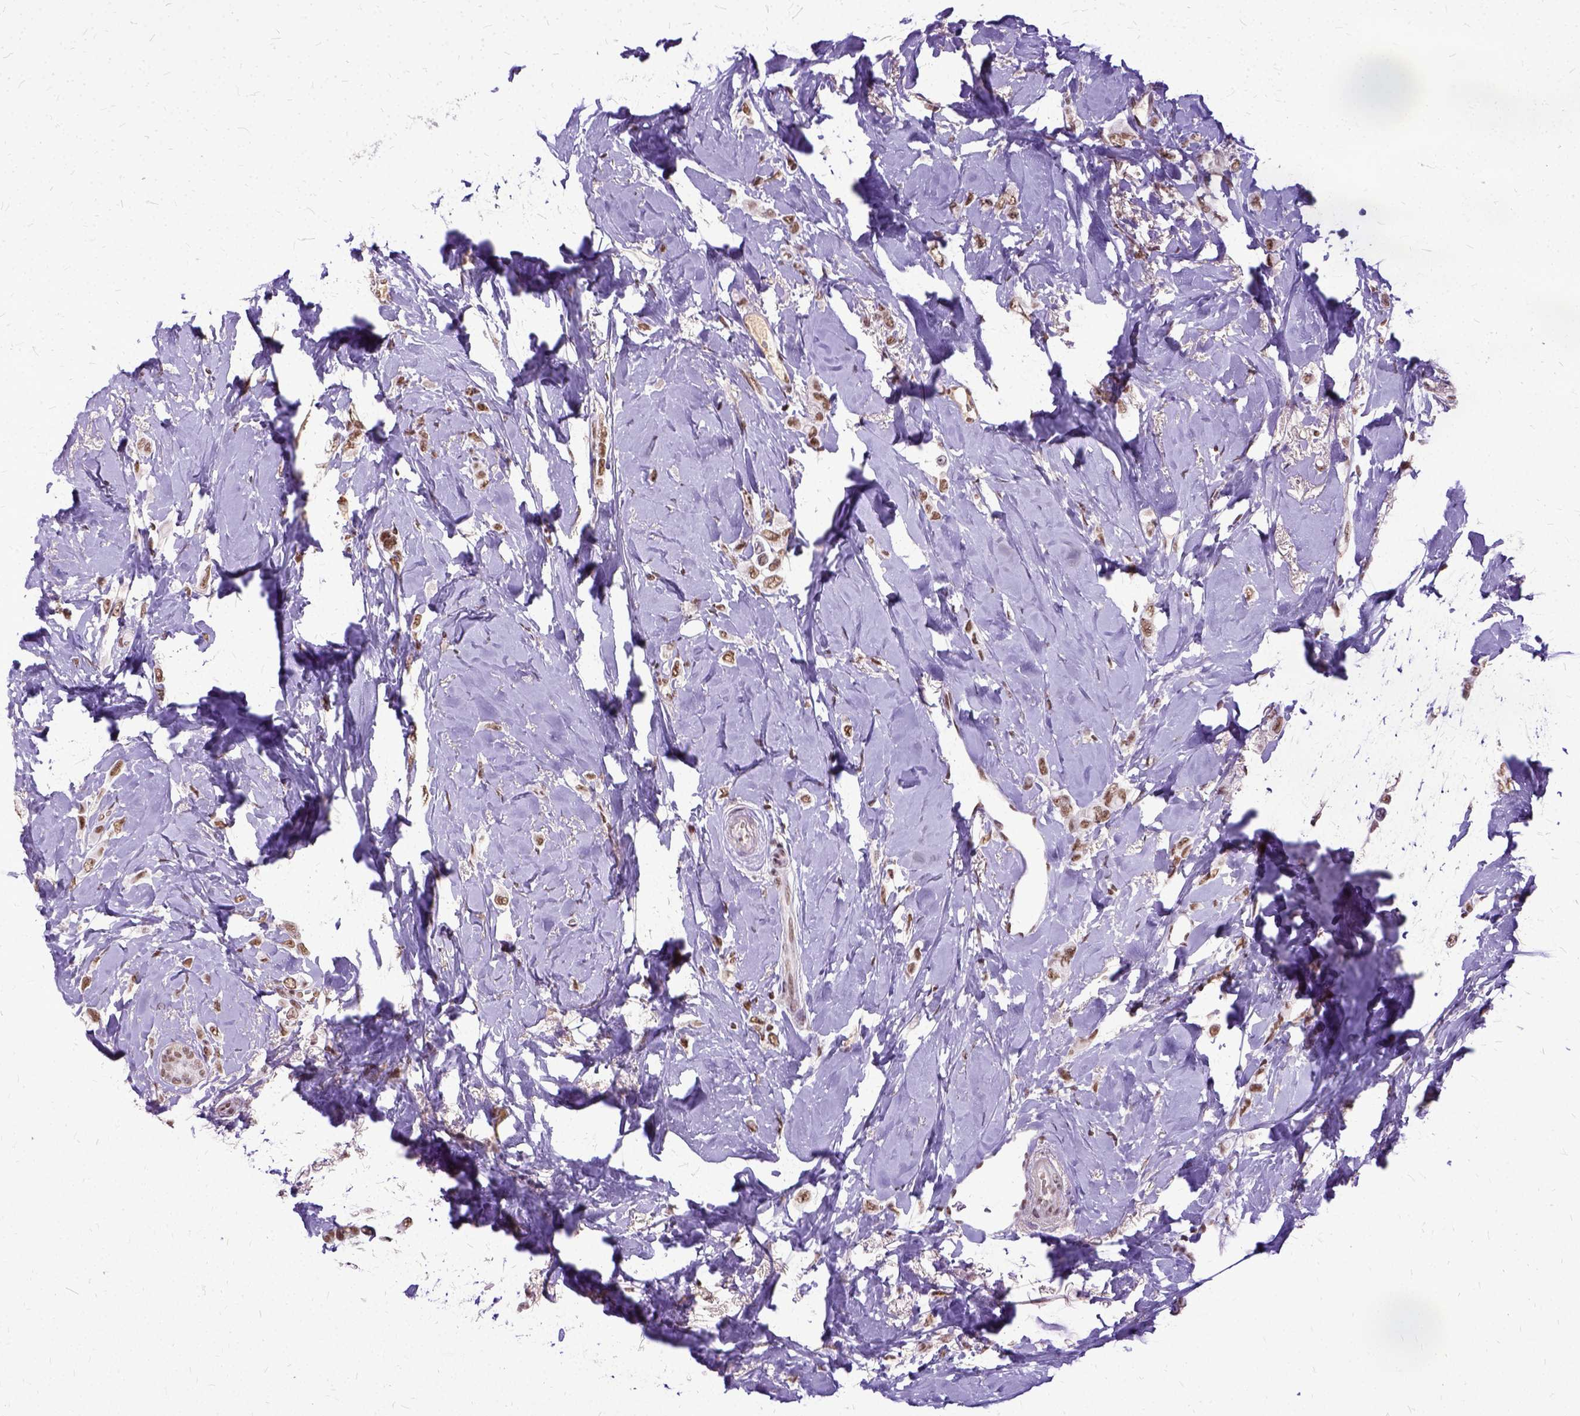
{"staining": {"intensity": "moderate", "quantity": ">75%", "location": "nuclear"}, "tissue": "breast cancer", "cell_type": "Tumor cells", "image_type": "cancer", "snomed": [{"axis": "morphology", "description": "Lobular carcinoma"}, {"axis": "topography", "description": "Breast"}], "caption": "This histopathology image displays breast cancer stained with immunohistochemistry (IHC) to label a protein in brown. The nuclear of tumor cells show moderate positivity for the protein. Nuclei are counter-stained blue.", "gene": "SETD1A", "patient": {"sex": "female", "age": 66}}